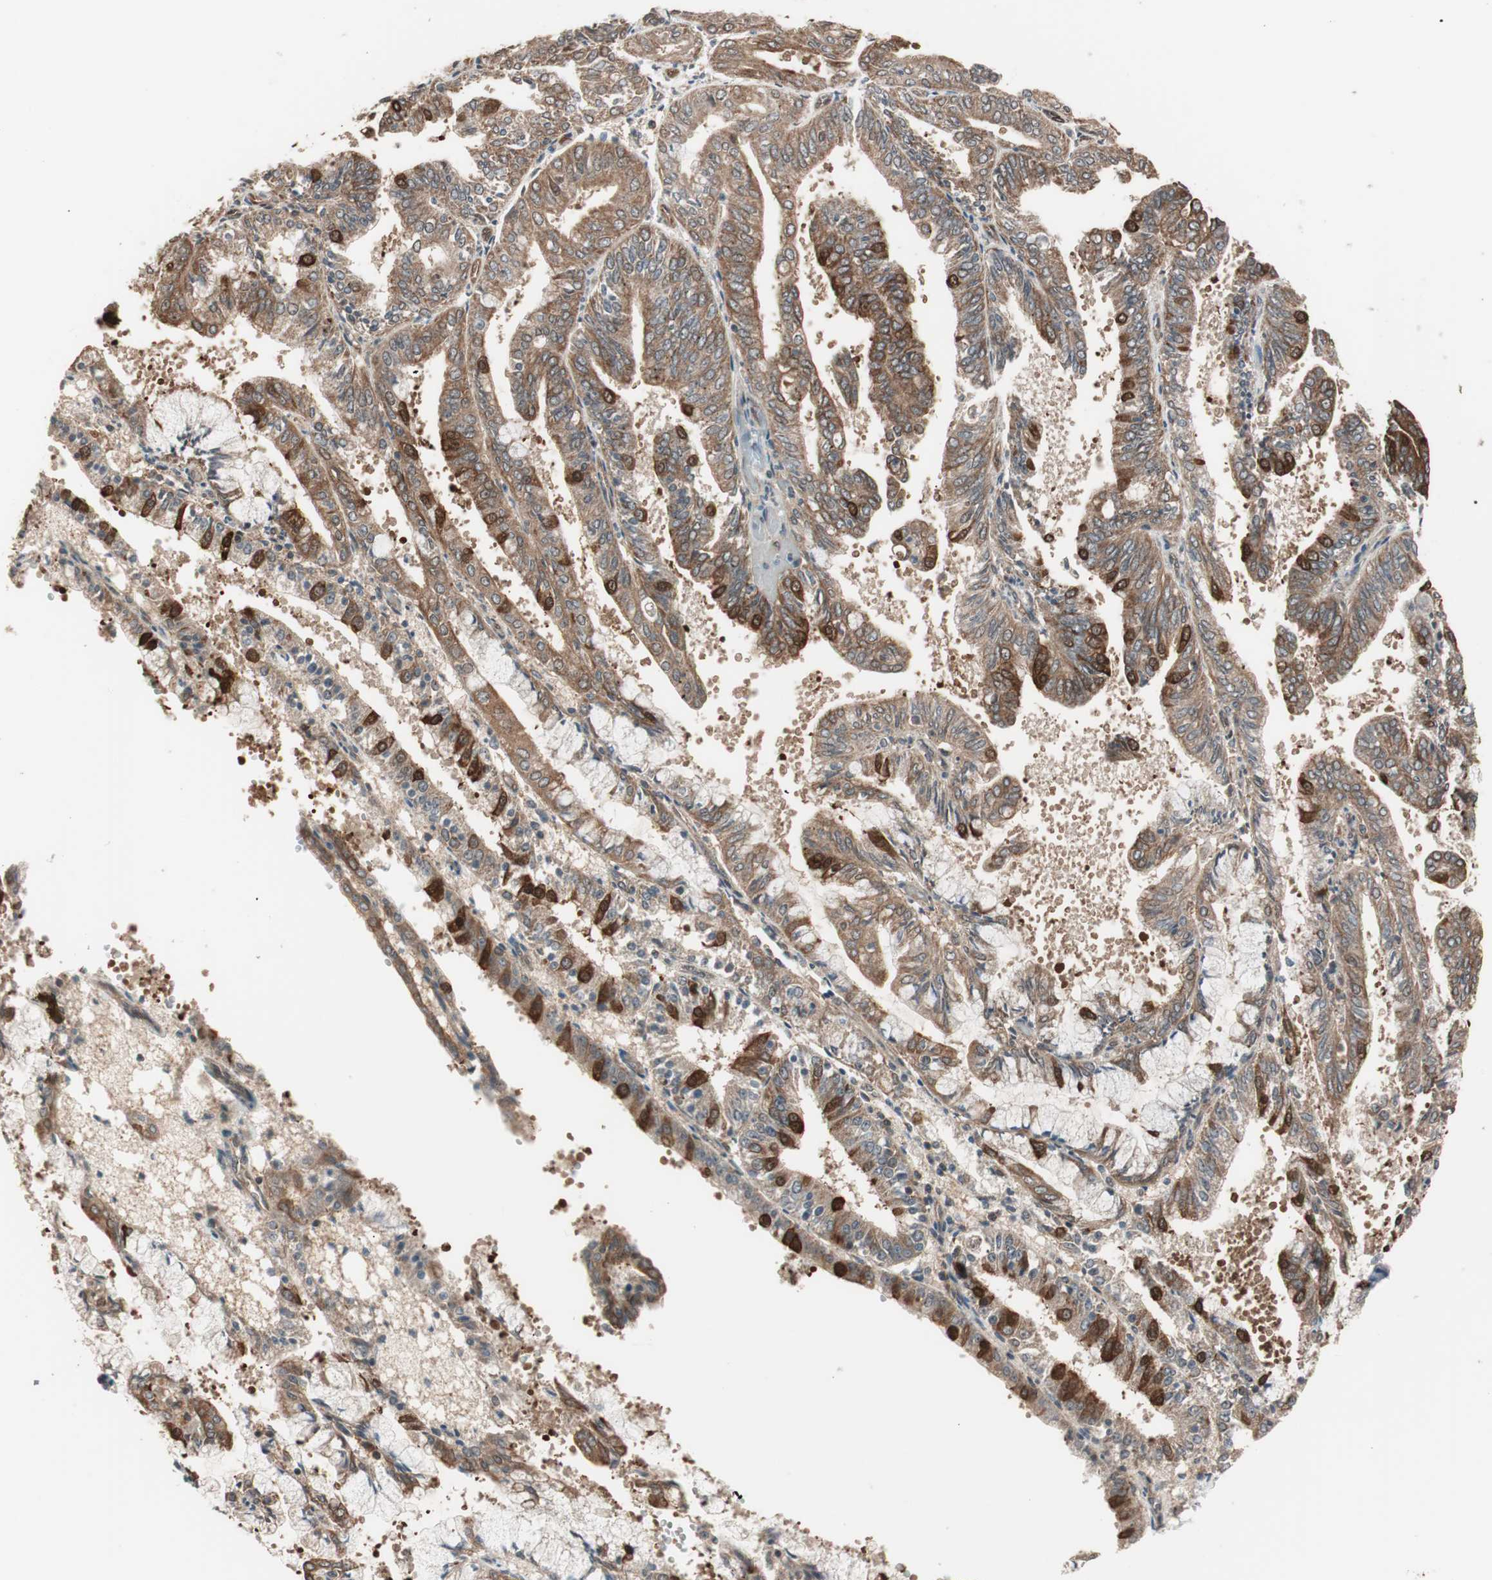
{"staining": {"intensity": "moderate", "quantity": ">75%", "location": "cytoplasmic/membranous"}, "tissue": "endometrial cancer", "cell_type": "Tumor cells", "image_type": "cancer", "snomed": [{"axis": "morphology", "description": "Adenocarcinoma, NOS"}, {"axis": "topography", "description": "Endometrium"}], "caption": "Immunohistochemical staining of adenocarcinoma (endometrial) exhibits medium levels of moderate cytoplasmic/membranous protein staining in about >75% of tumor cells.", "gene": "FBXO5", "patient": {"sex": "female", "age": 63}}